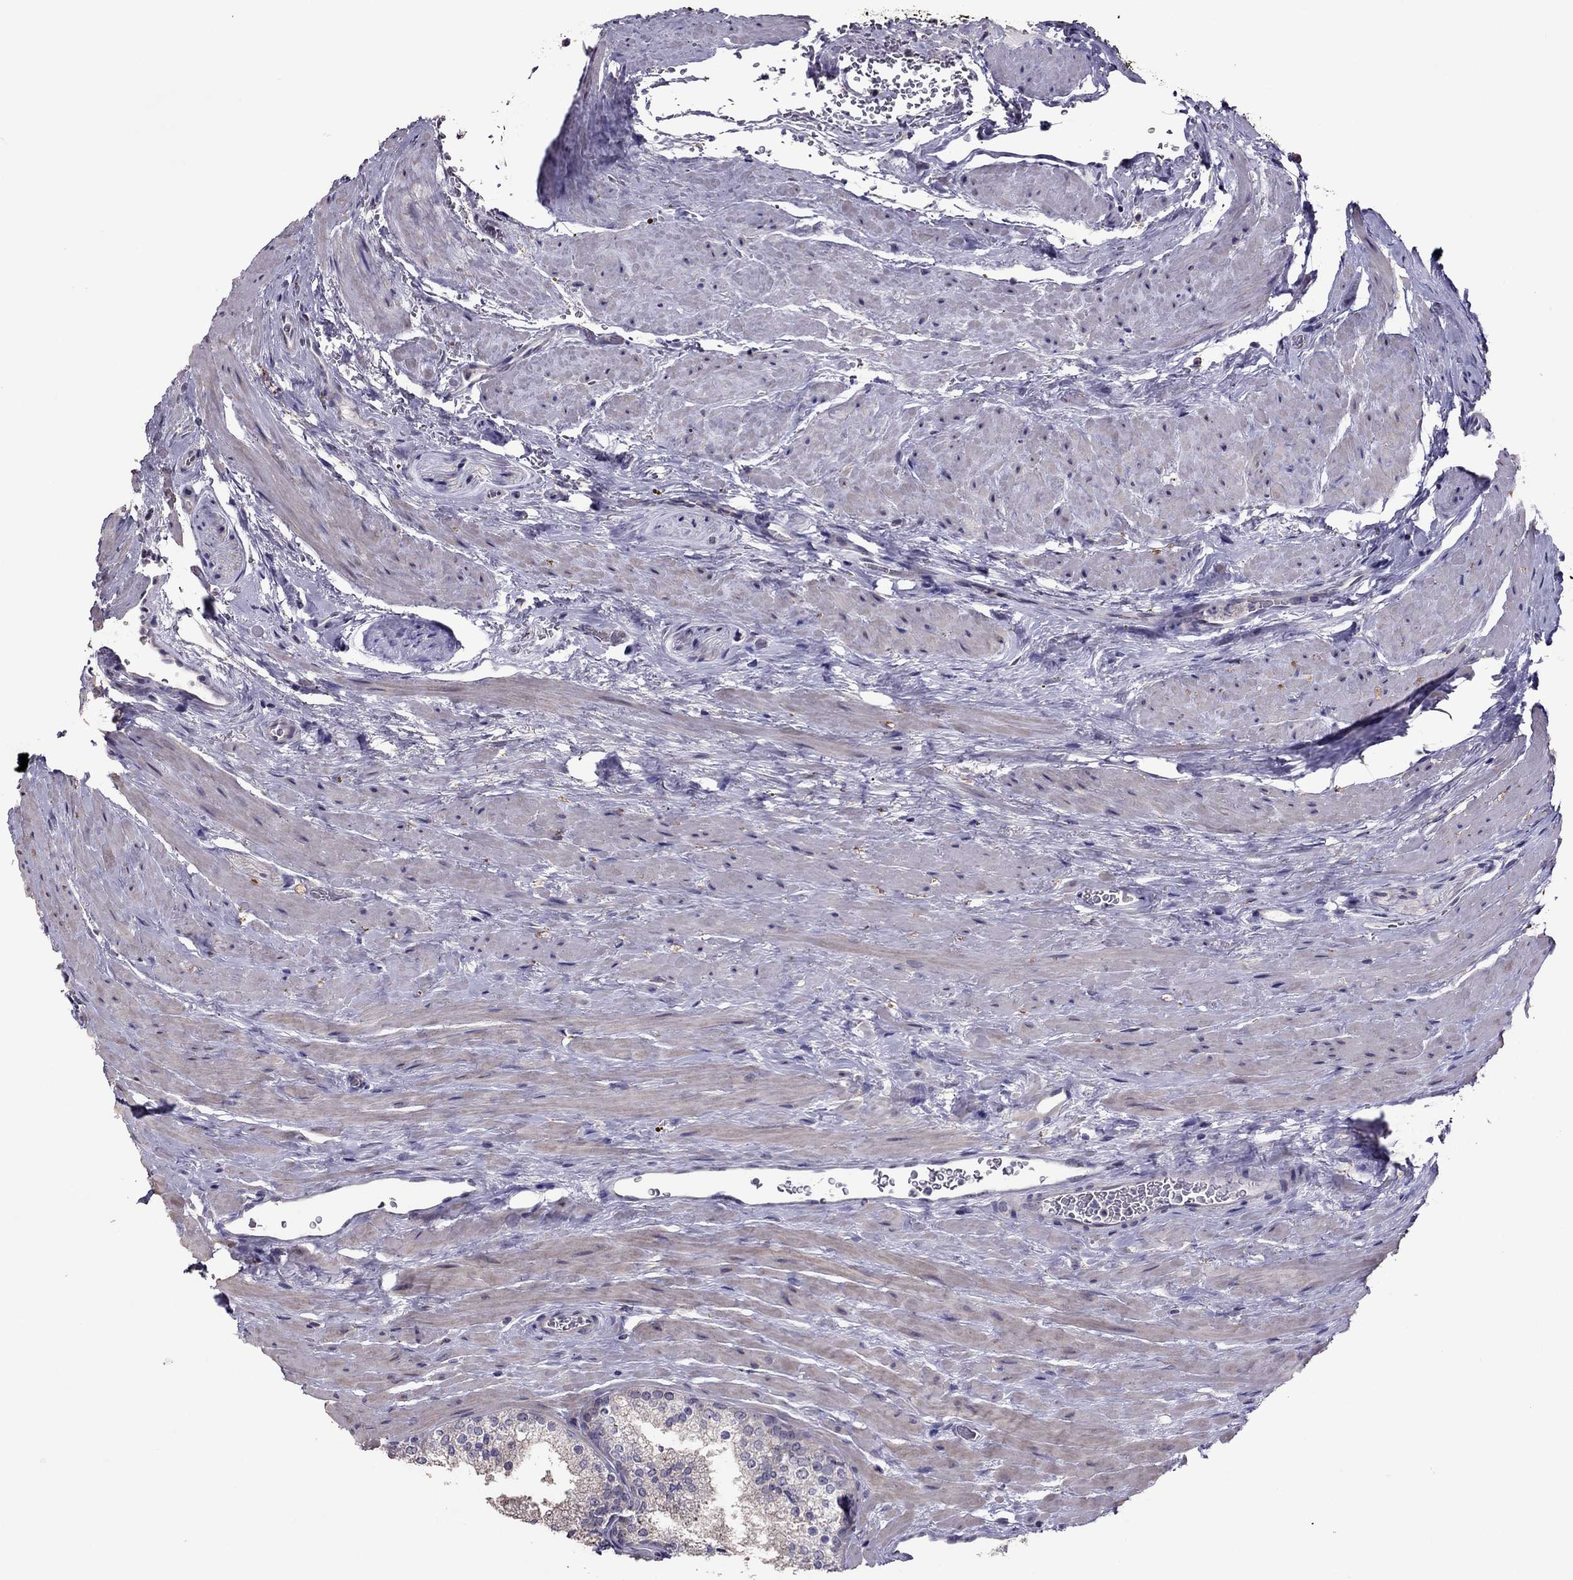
{"staining": {"intensity": "negative", "quantity": "none", "location": "none"}, "tissue": "prostate cancer", "cell_type": "Tumor cells", "image_type": "cancer", "snomed": [{"axis": "morphology", "description": "Adenocarcinoma, NOS"}, {"axis": "morphology", "description": "Adenocarcinoma, High grade"}, {"axis": "topography", "description": "Prostate"}], "caption": "A histopathology image of human prostate cancer is negative for staining in tumor cells. (DAB (3,3'-diaminobenzidine) immunohistochemistry with hematoxylin counter stain).", "gene": "LRRC46", "patient": {"sex": "male", "age": 62}}